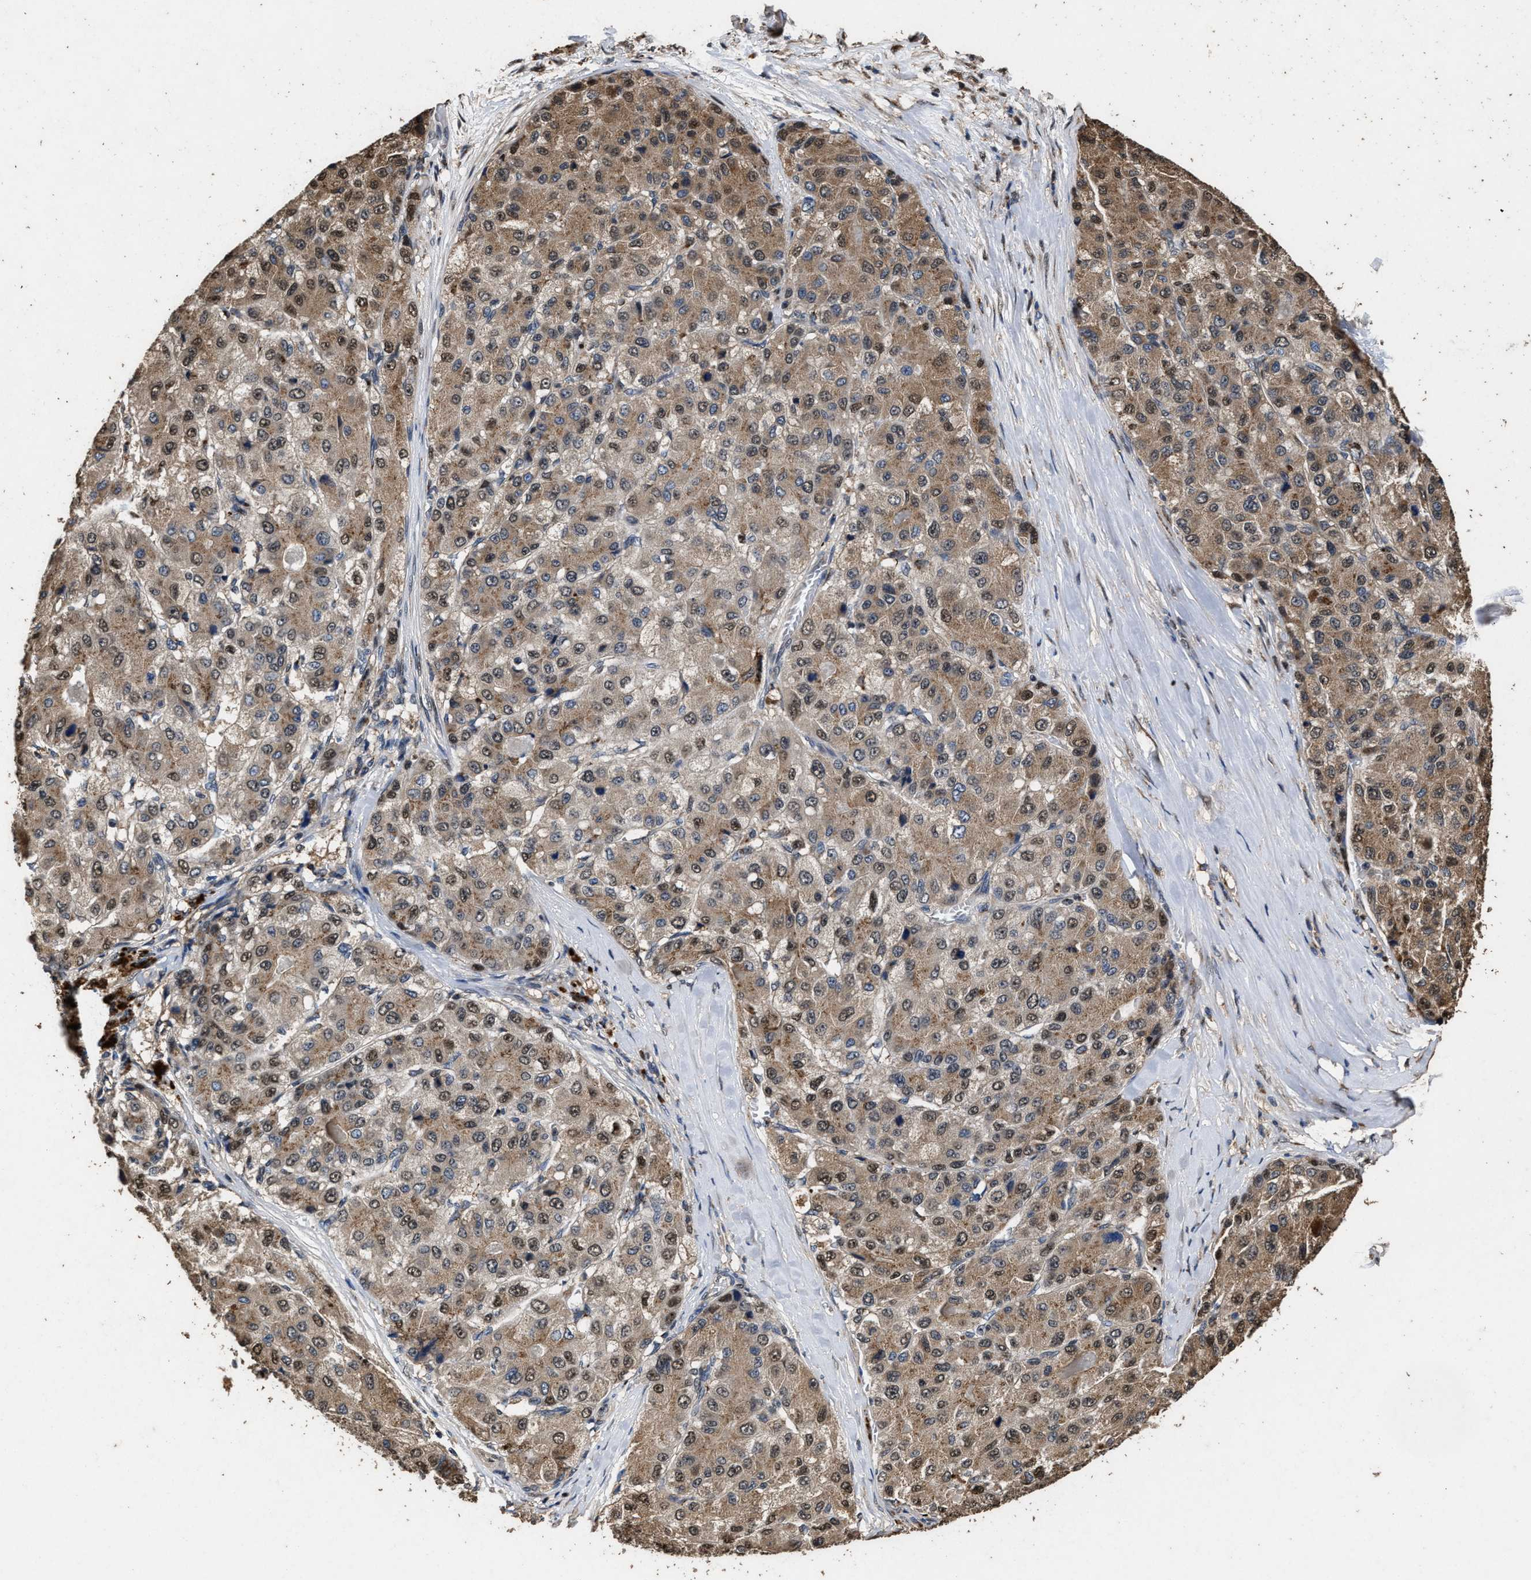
{"staining": {"intensity": "moderate", "quantity": ">75%", "location": "cytoplasmic/membranous,nuclear"}, "tissue": "liver cancer", "cell_type": "Tumor cells", "image_type": "cancer", "snomed": [{"axis": "morphology", "description": "Carcinoma, Hepatocellular, NOS"}, {"axis": "topography", "description": "Liver"}], "caption": "Tumor cells demonstrate medium levels of moderate cytoplasmic/membranous and nuclear positivity in about >75% of cells in liver cancer (hepatocellular carcinoma).", "gene": "TPST2", "patient": {"sex": "male", "age": 80}}